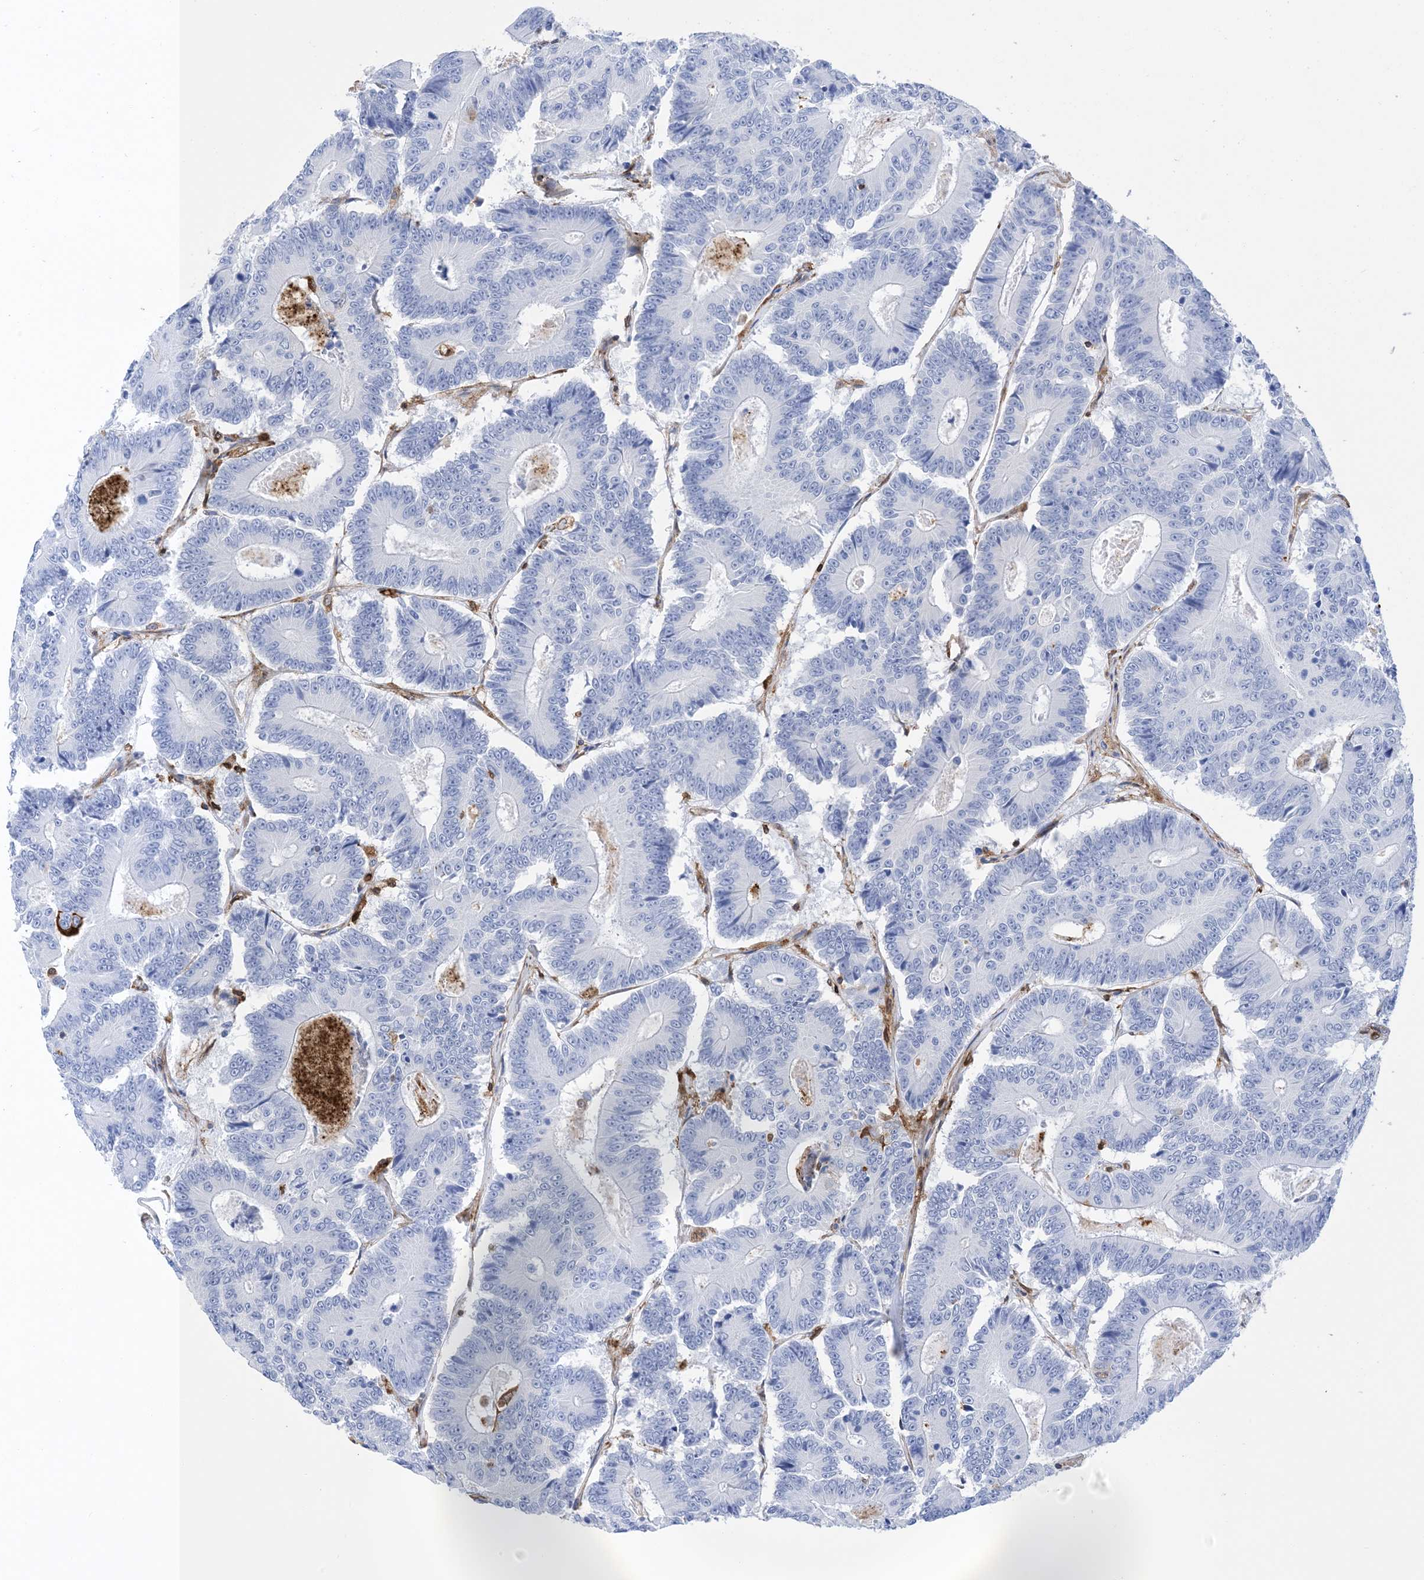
{"staining": {"intensity": "negative", "quantity": "none", "location": "none"}, "tissue": "colorectal cancer", "cell_type": "Tumor cells", "image_type": "cancer", "snomed": [{"axis": "morphology", "description": "Adenocarcinoma, NOS"}, {"axis": "topography", "description": "Colon"}], "caption": "This is an immunohistochemistry histopathology image of colorectal adenocarcinoma. There is no staining in tumor cells.", "gene": "ANXA1", "patient": {"sex": "male", "age": 83}}